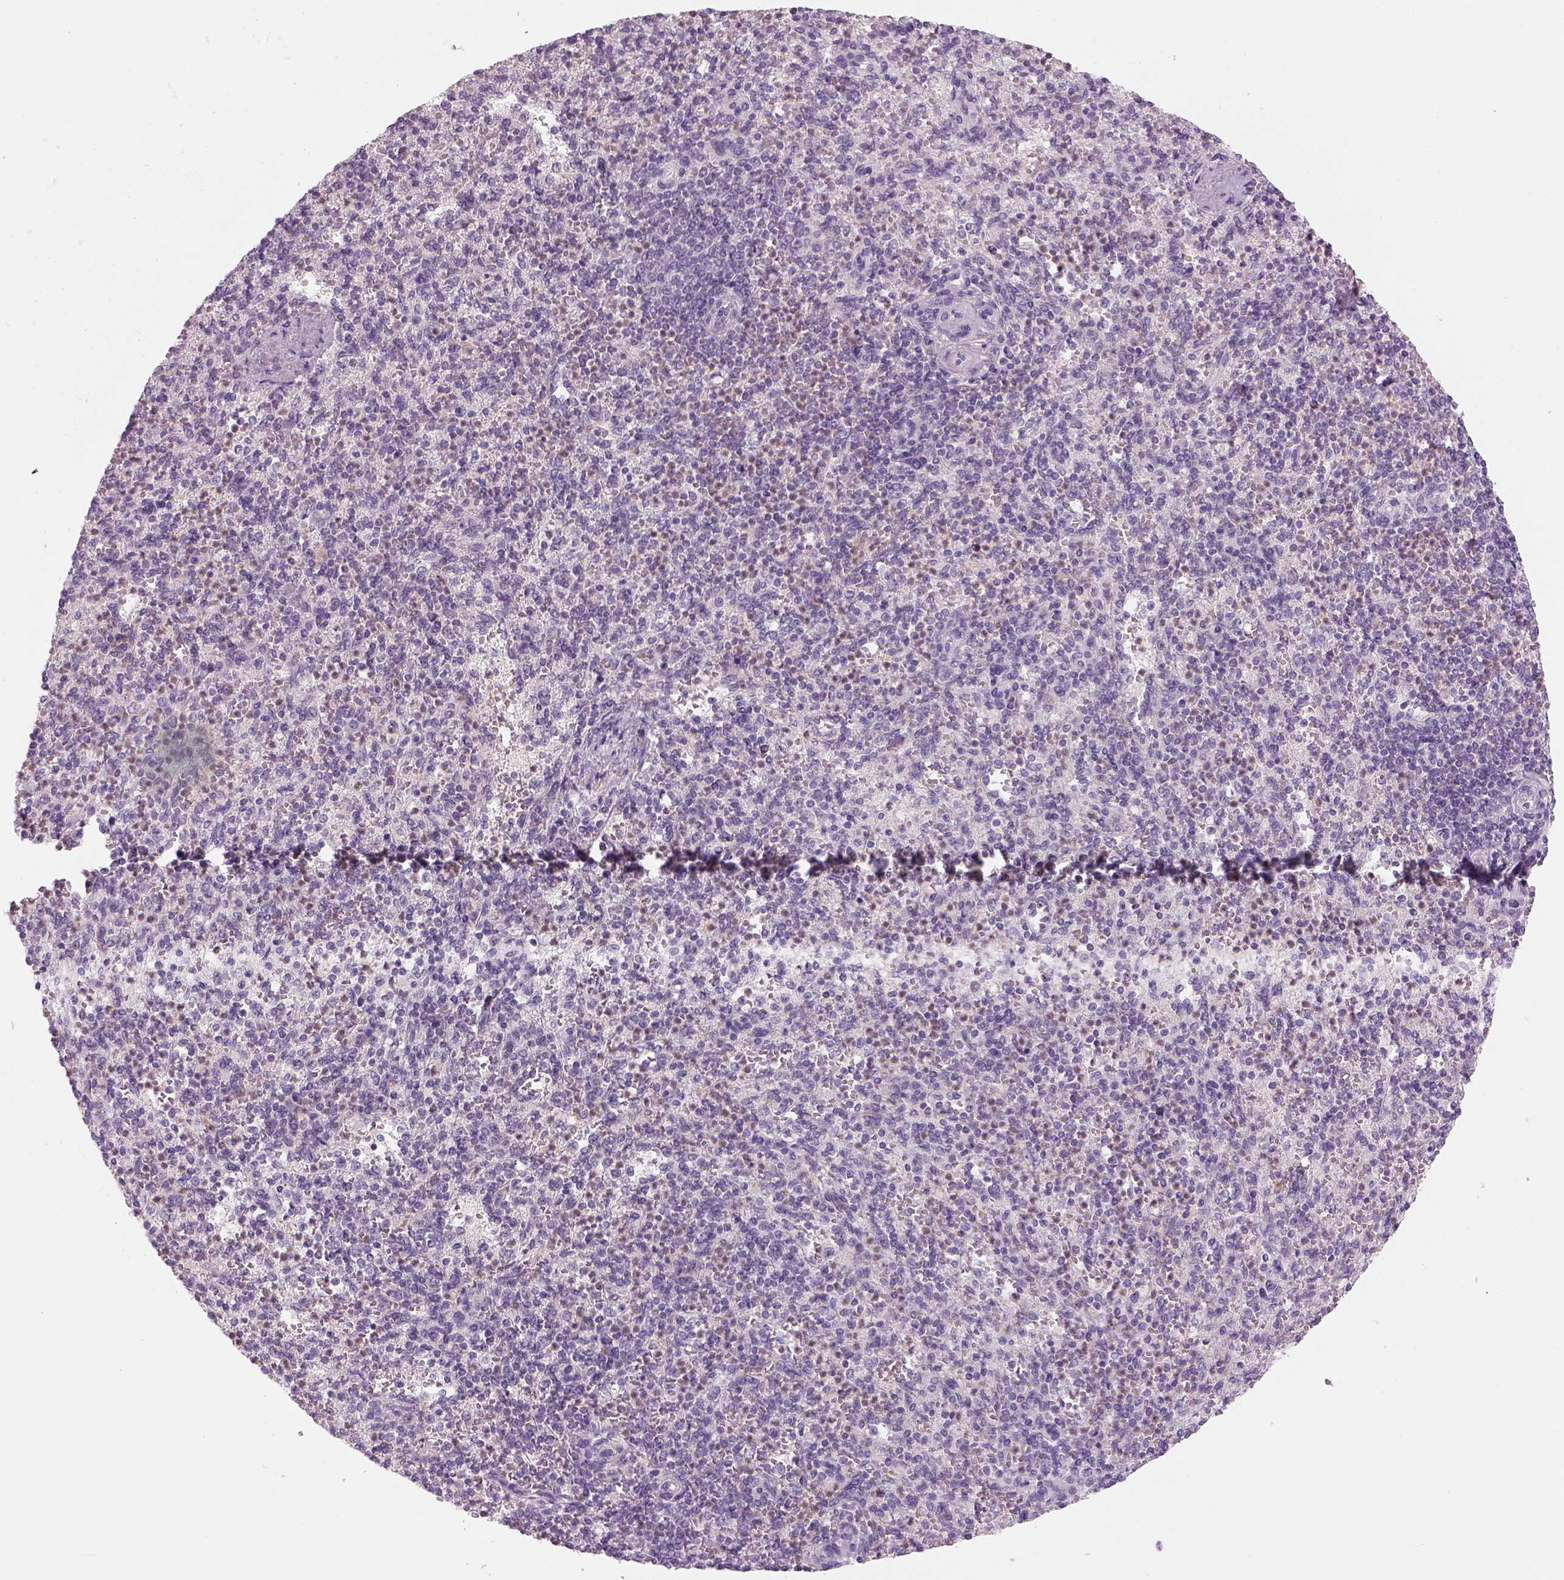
{"staining": {"intensity": "negative", "quantity": "none", "location": "none"}, "tissue": "spleen", "cell_type": "Cells in red pulp", "image_type": "normal", "snomed": [{"axis": "morphology", "description": "Normal tissue, NOS"}, {"axis": "topography", "description": "Spleen"}], "caption": "Protein analysis of normal spleen displays no significant positivity in cells in red pulp. (DAB (3,3'-diaminobenzidine) immunohistochemistry with hematoxylin counter stain).", "gene": "MDH1B", "patient": {"sex": "female", "age": 74}}